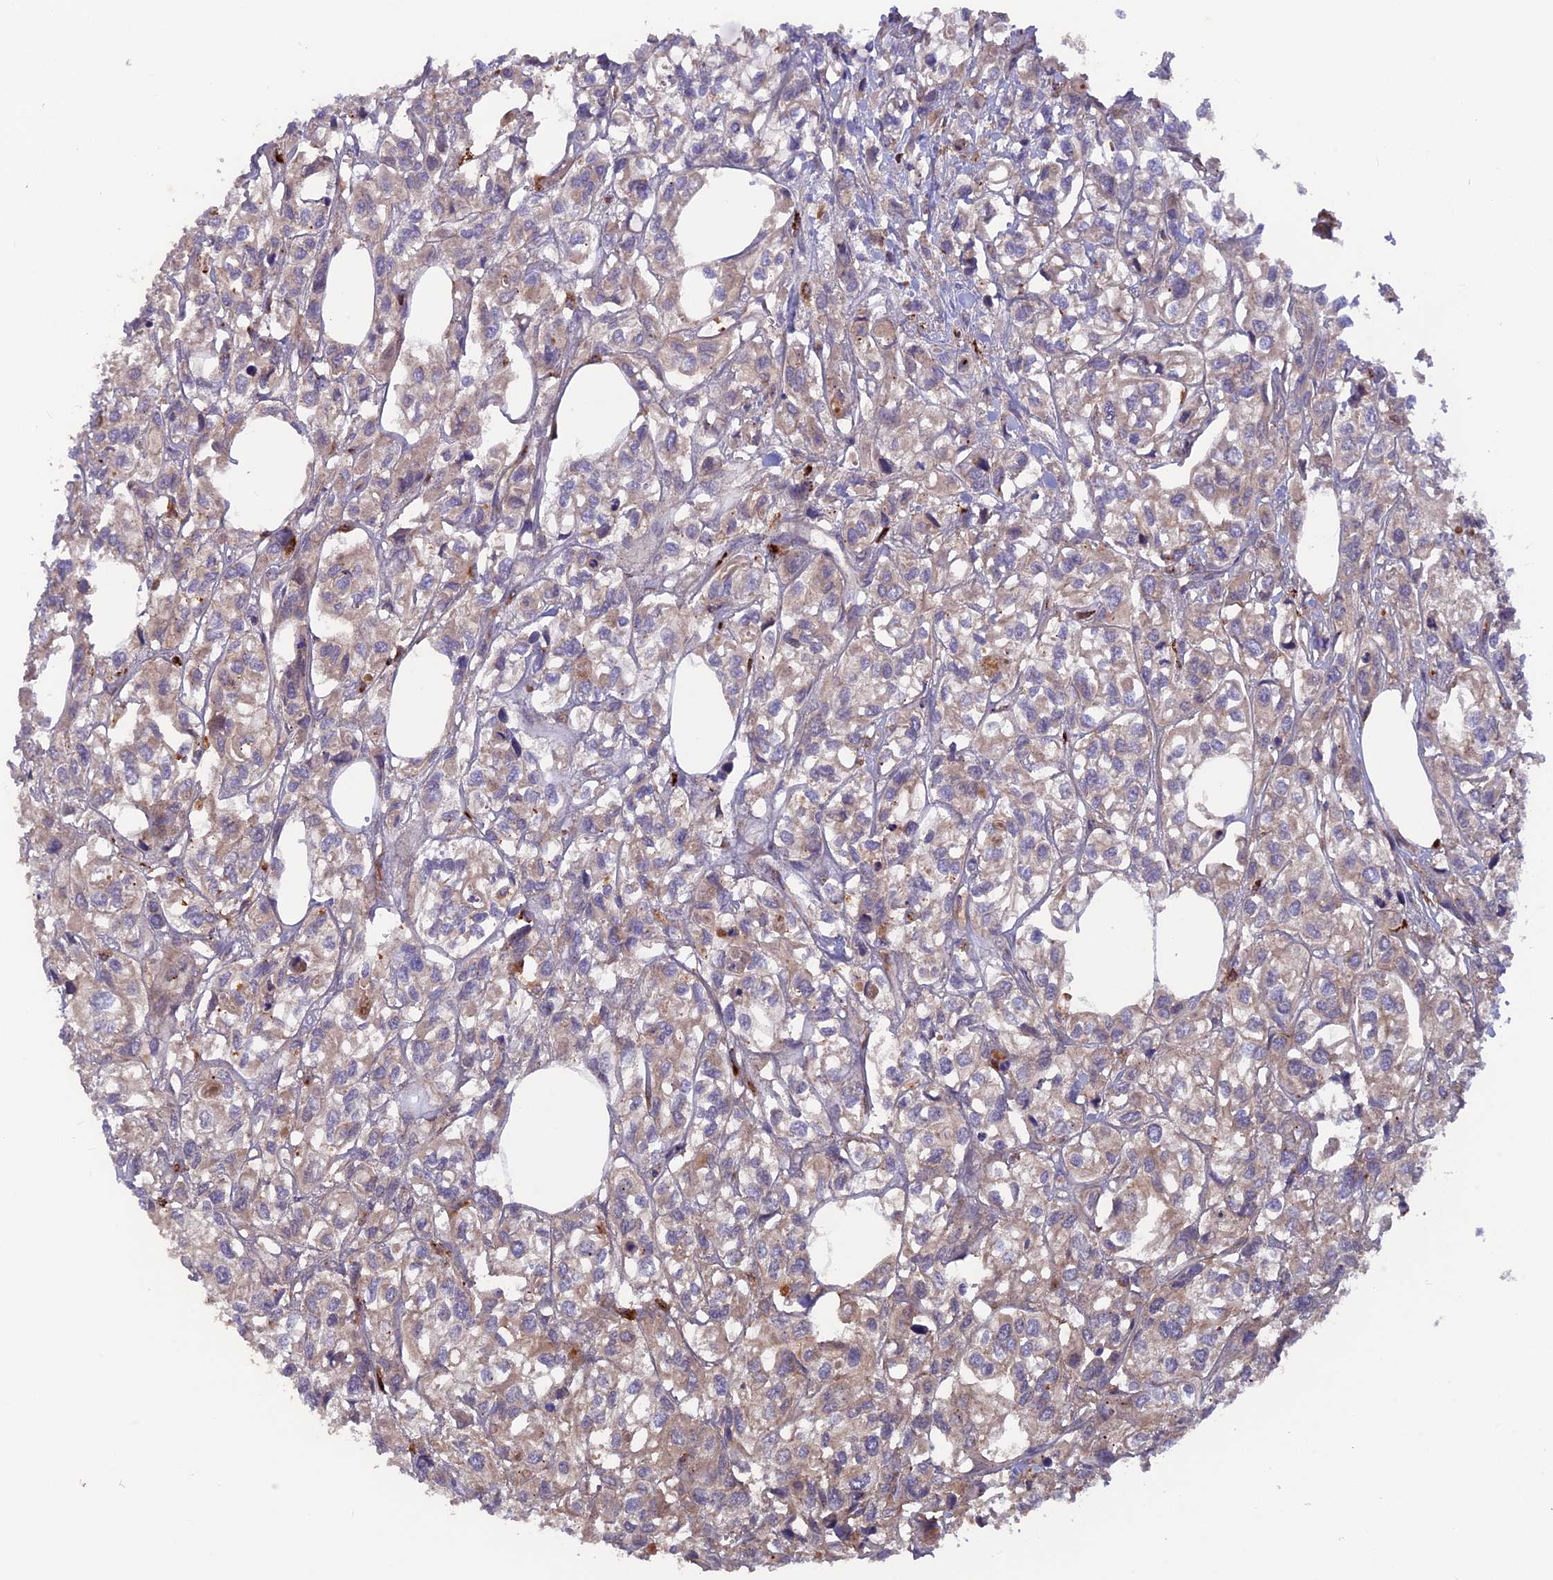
{"staining": {"intensity": "weak", "quantity": "<25%", "location": "cytoplasmic/membranous"}, "tissue": "urothelial cancer", "cell_type": "Tumor cells", "image_type": "cancer", "snomed": [{"axis": "morphology", "description": "Urothelial carcinoma, High grade"}, {"axis": "topography", "description": "Urinary bladder"}], "caption": "High power microscopy photomicrograph of an immunohistochemistry (IHC) photomicrograph of urothelial carcinoma (high-grade), revealing no significant staining in tumor cells. (Stains: DAB (3,3'-diaminobenzidine) IHC with hematoxylin counter stain, Microscopy: brightfield microscopy at high magnification).", "gene": "CPNE7", "patient": {"sex": "male", "age": 67}}